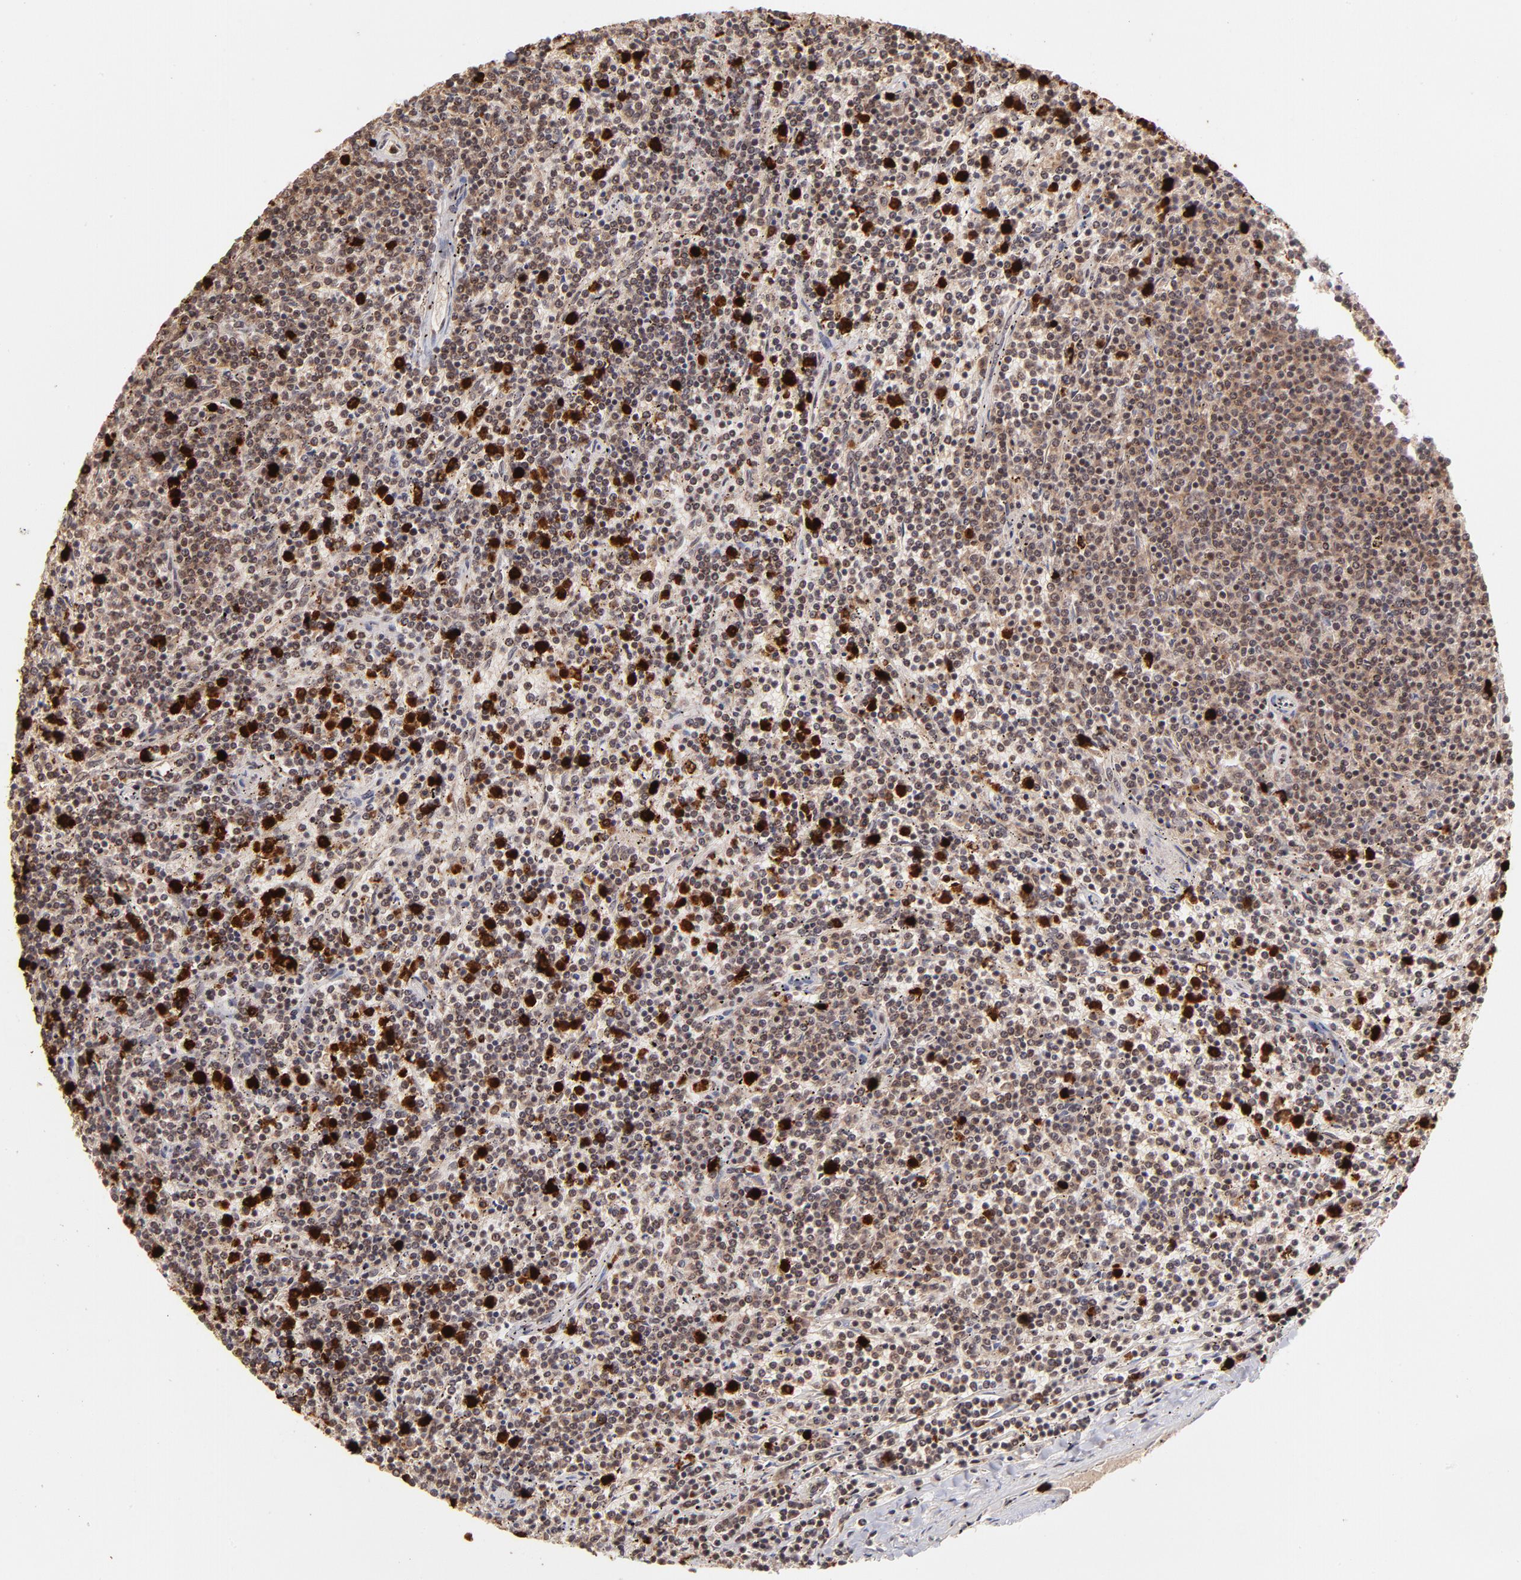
{"staining": {"intensity": "moderate", "quantity": ">75%", "location": "cytoplasmic/membranous,nuclear"}, "tissue": "lymphoma", "cell_type": "Tumor cells", "image_type": "cancer", "snomed": [{"axis": "morphology", "description": "Malignant lymphoma, non-Hodgkin's type, Low grade"}, {"axis": "topography", "description": "Spleen"}], "caption": "Lymphoma was stained to show a protein in brown. There is medium levels of moderate cytoplasmic/membranous and nuclear positivity in approximately >75% of tumor cells.", "gene": "ZFX", "patient": {"sex": "female", "age": 50}}